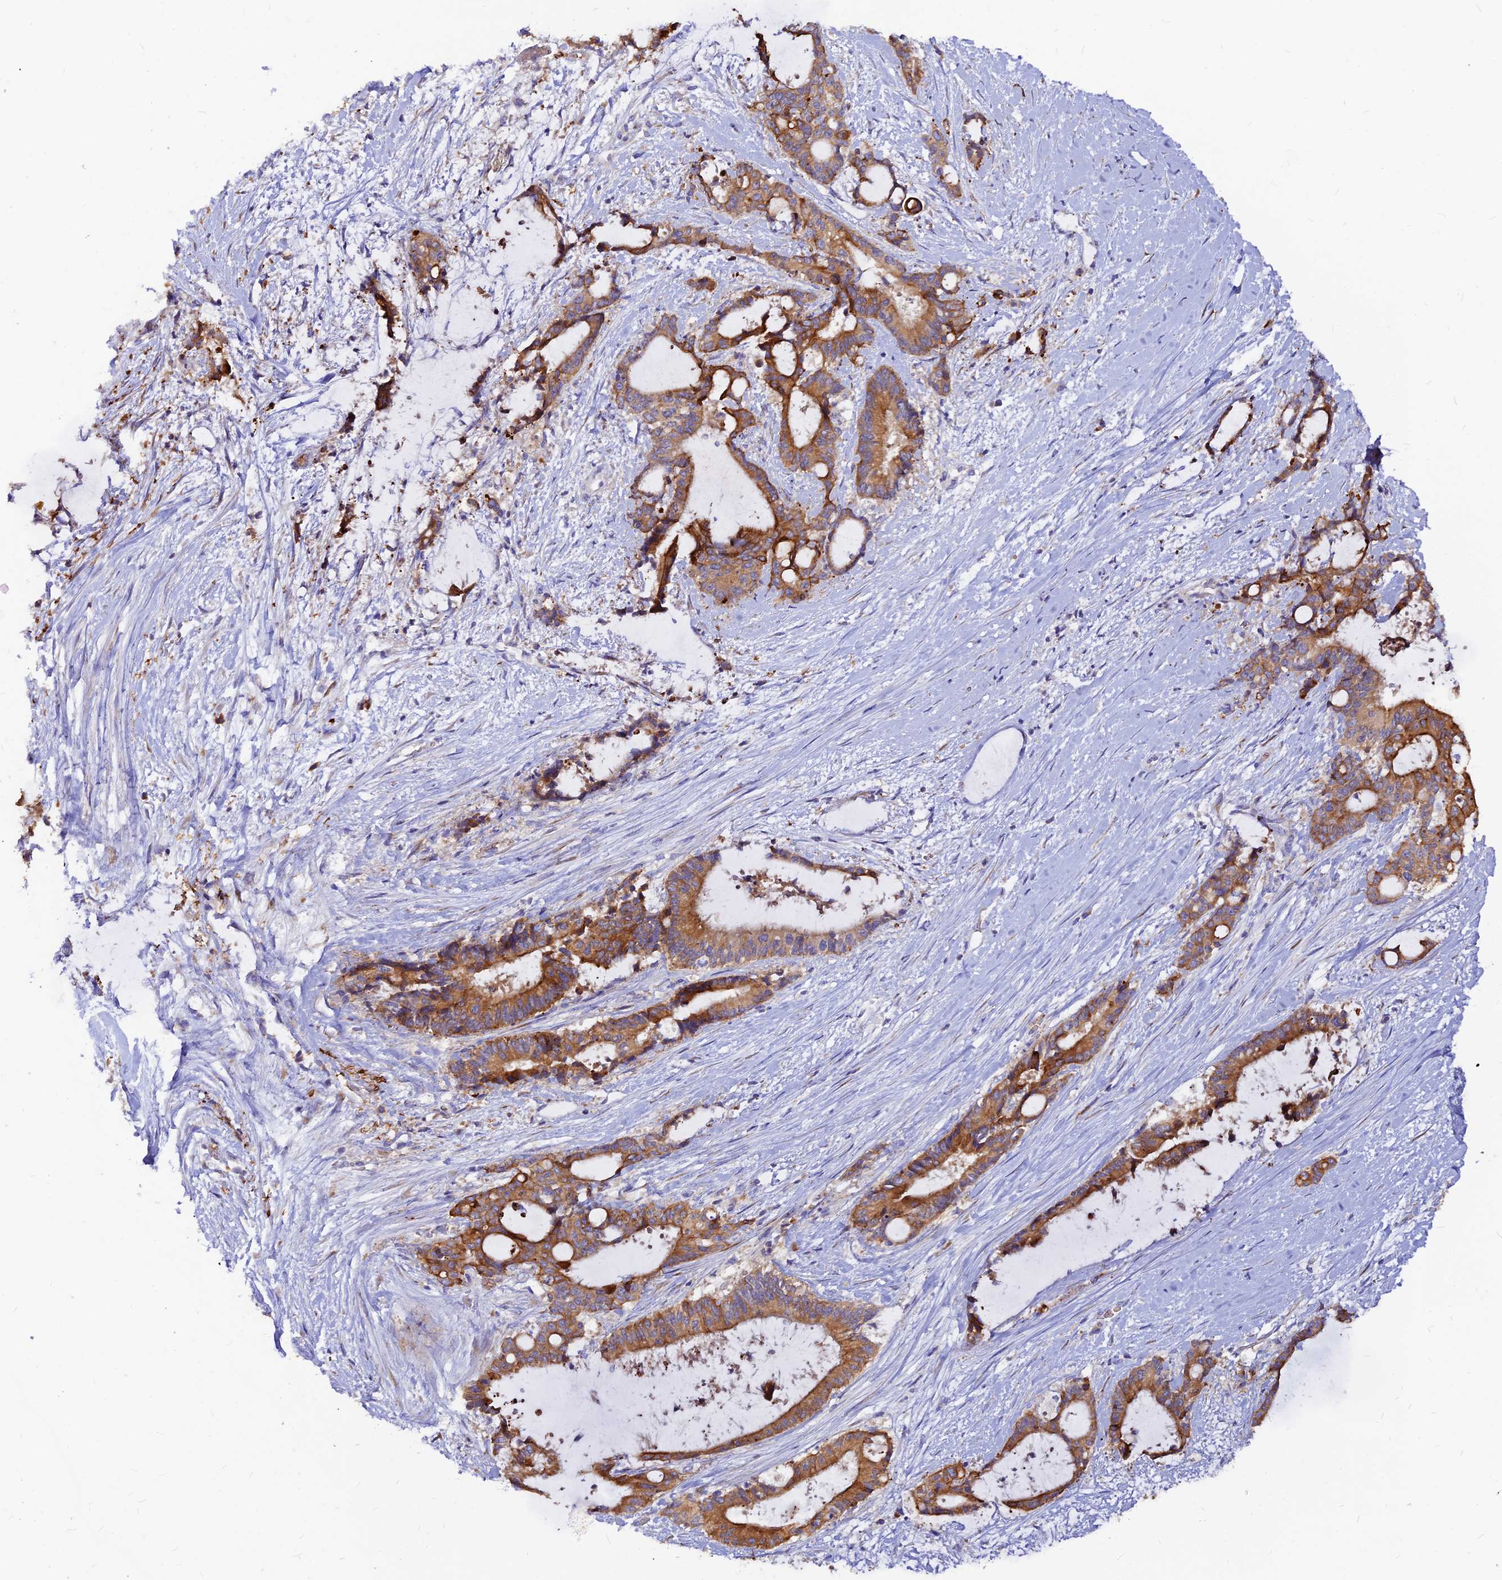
{"staining": {"intensity": "moderate", "quantity": ">75%", "location": "cytoplasmic/membranous"}, "tissue": "liver cancer", "cell_type": "Tumor cells", "image_type": "cancer", "snomed": [{"axis": "morphology", "description": "Normal tissue, NOS"}, {"axis": "morphology", "description": "Cholangiocarcinoma"}, {"axis": "topography", "description": "Liver"}, {"axis": "topography", "description": "Peripheral nerve tissue"}], "caption": "A medium amount of moderate cytoplasmic/membranous staining is appreciated in about >75% of tumor cells in liver cholangiocarcinoma tissue.", "gene": "DENND2D", "patient": {"sex": "female", "age": 73}}